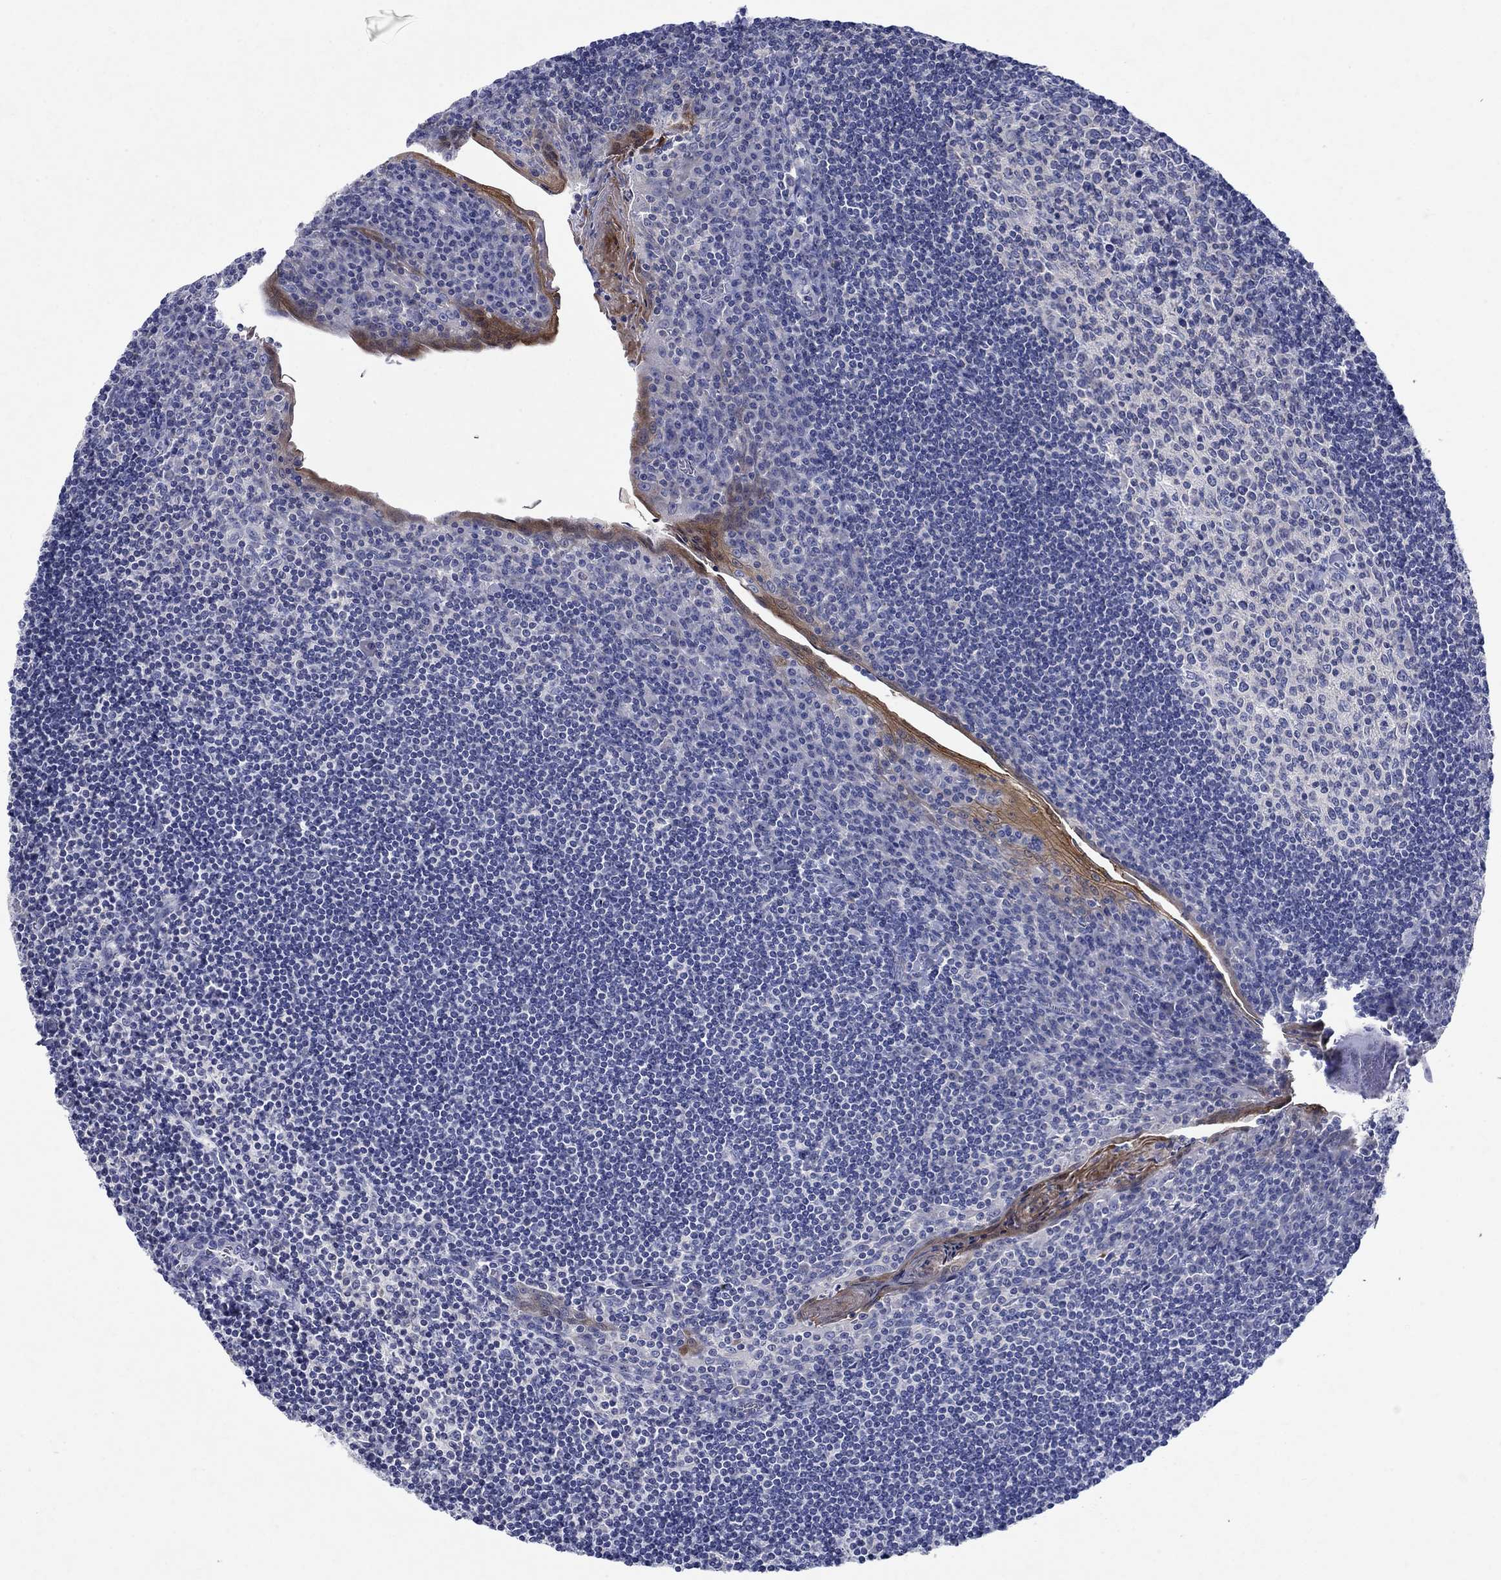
{"staining": {"intensity": "negative", "quantity": "none", "location": "none"}, "tissue": "tonsil", "cell_type": "Germinal center cells", "image_type": "normal", "snomed": [{"axis": "morphology", "description": "Normal tissue, NOS"}, {"axis": "topography", "description": "Tonsil"}], "caption": "Micrograph shows no significant protein positivity in germinal center cells of benign tonsil. The staining was performed using DAB to visualize the protein expression in brown, while the nuclei were stained in blue with hematoxylin (Magnification: 20x).", "gene": "SULT2B1", "patient": {"sex": "female", "age": 12}}